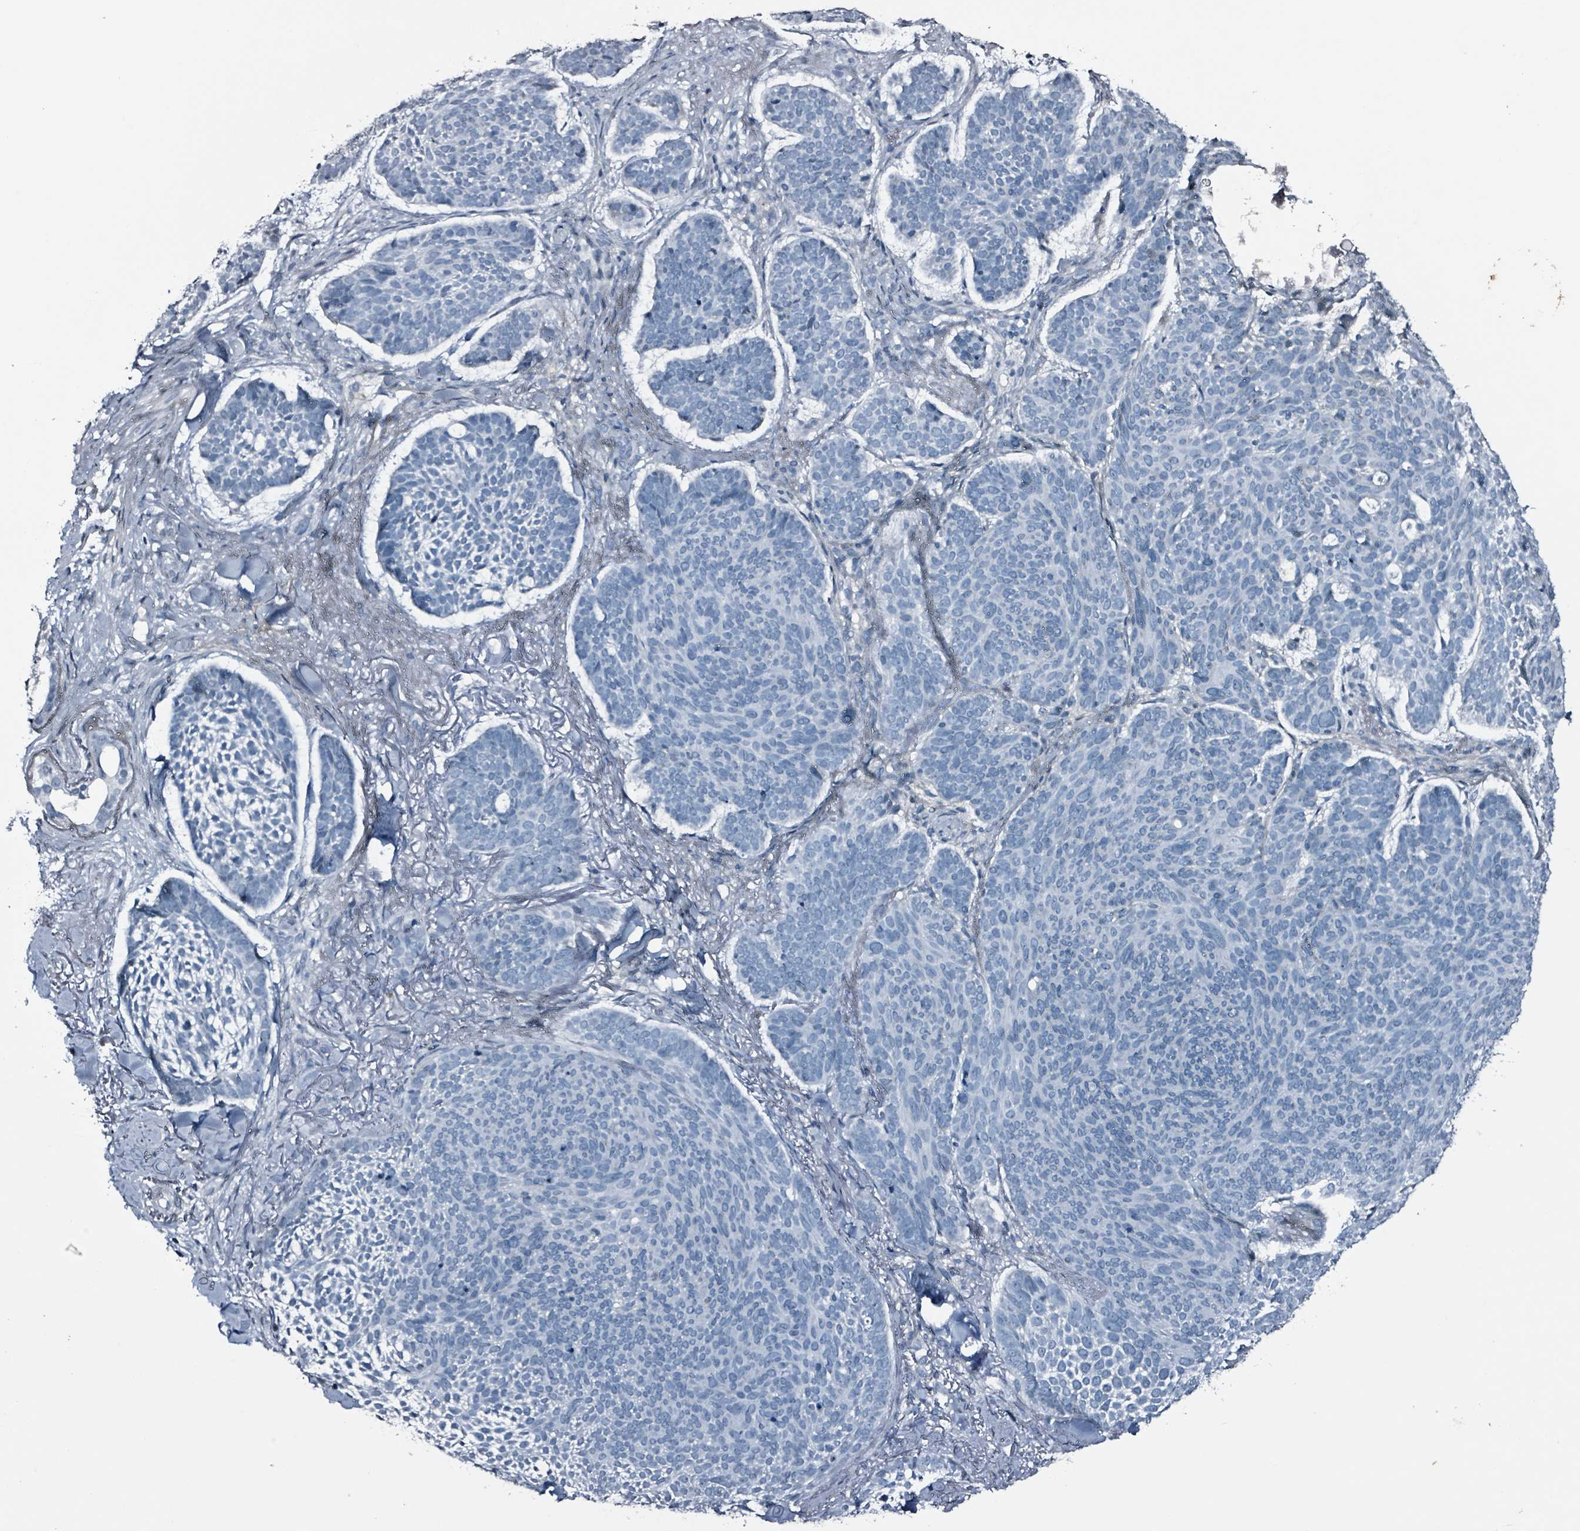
{"staining": {"intensity": "negative", "quantity": "none", "location": "none"}, "tissue": "skin cancer", "cell_type": "Tumor cells", "image_type": "cancer", "snomed": [{"axis": "morphology", "description": "Basal cell carcinoma"}, {"axis": "topography", "description": "Skin"}], "caption": "Immunohistochemistry (IHC) image of human skin cancer stained for a protein (brown), which demonstrates no expression in tumor cells. Nuclei are stained in blue.", "gene": "CA9", "patient": {"sex": "male", "age": 70}}